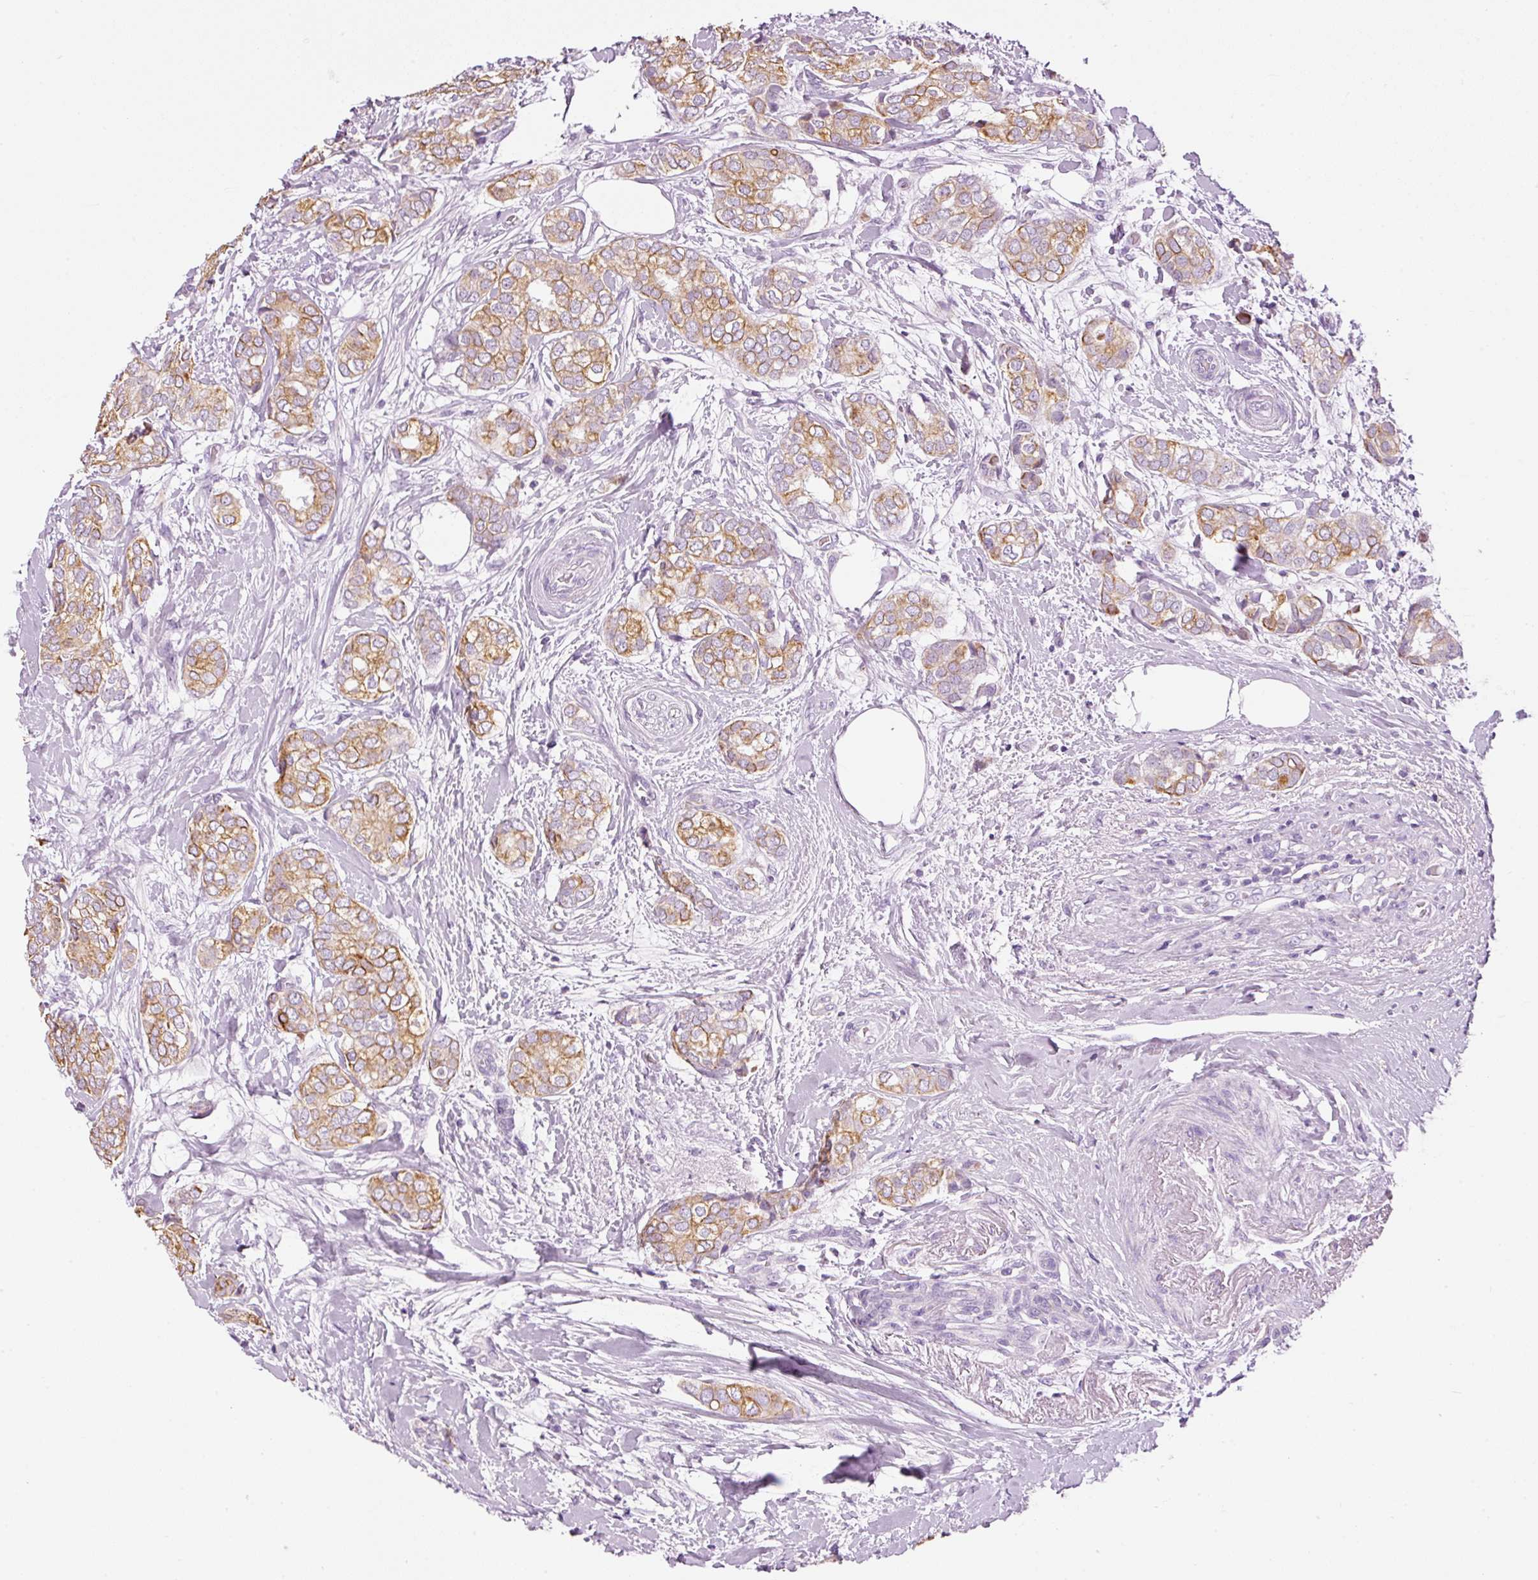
{"staining": {"intensity": "moderate", "quantity": ">75%", "location": "cytoplasmic/membranous"}, "tissue": "breast cancer", "cell_type": "Tumor cells", "image_type": "cancer", "snomed": [{"axis": "morphology", "description": "Duct carcinoma"}, {"axis": "topography", "description": "Breast"}], "caption": "Protein staining shows moderate cytoplasmic/membranous expression in about >75% of tumor cells in intraductal carcinoma (breast). The staining was performed using DAB to visualize the protein expression in brown, while the nuclei were stained in blue with hematoxylin (Magnification: 20x).", "gene": "CARD16", "patient": {"sex": "female", "age": 73}}